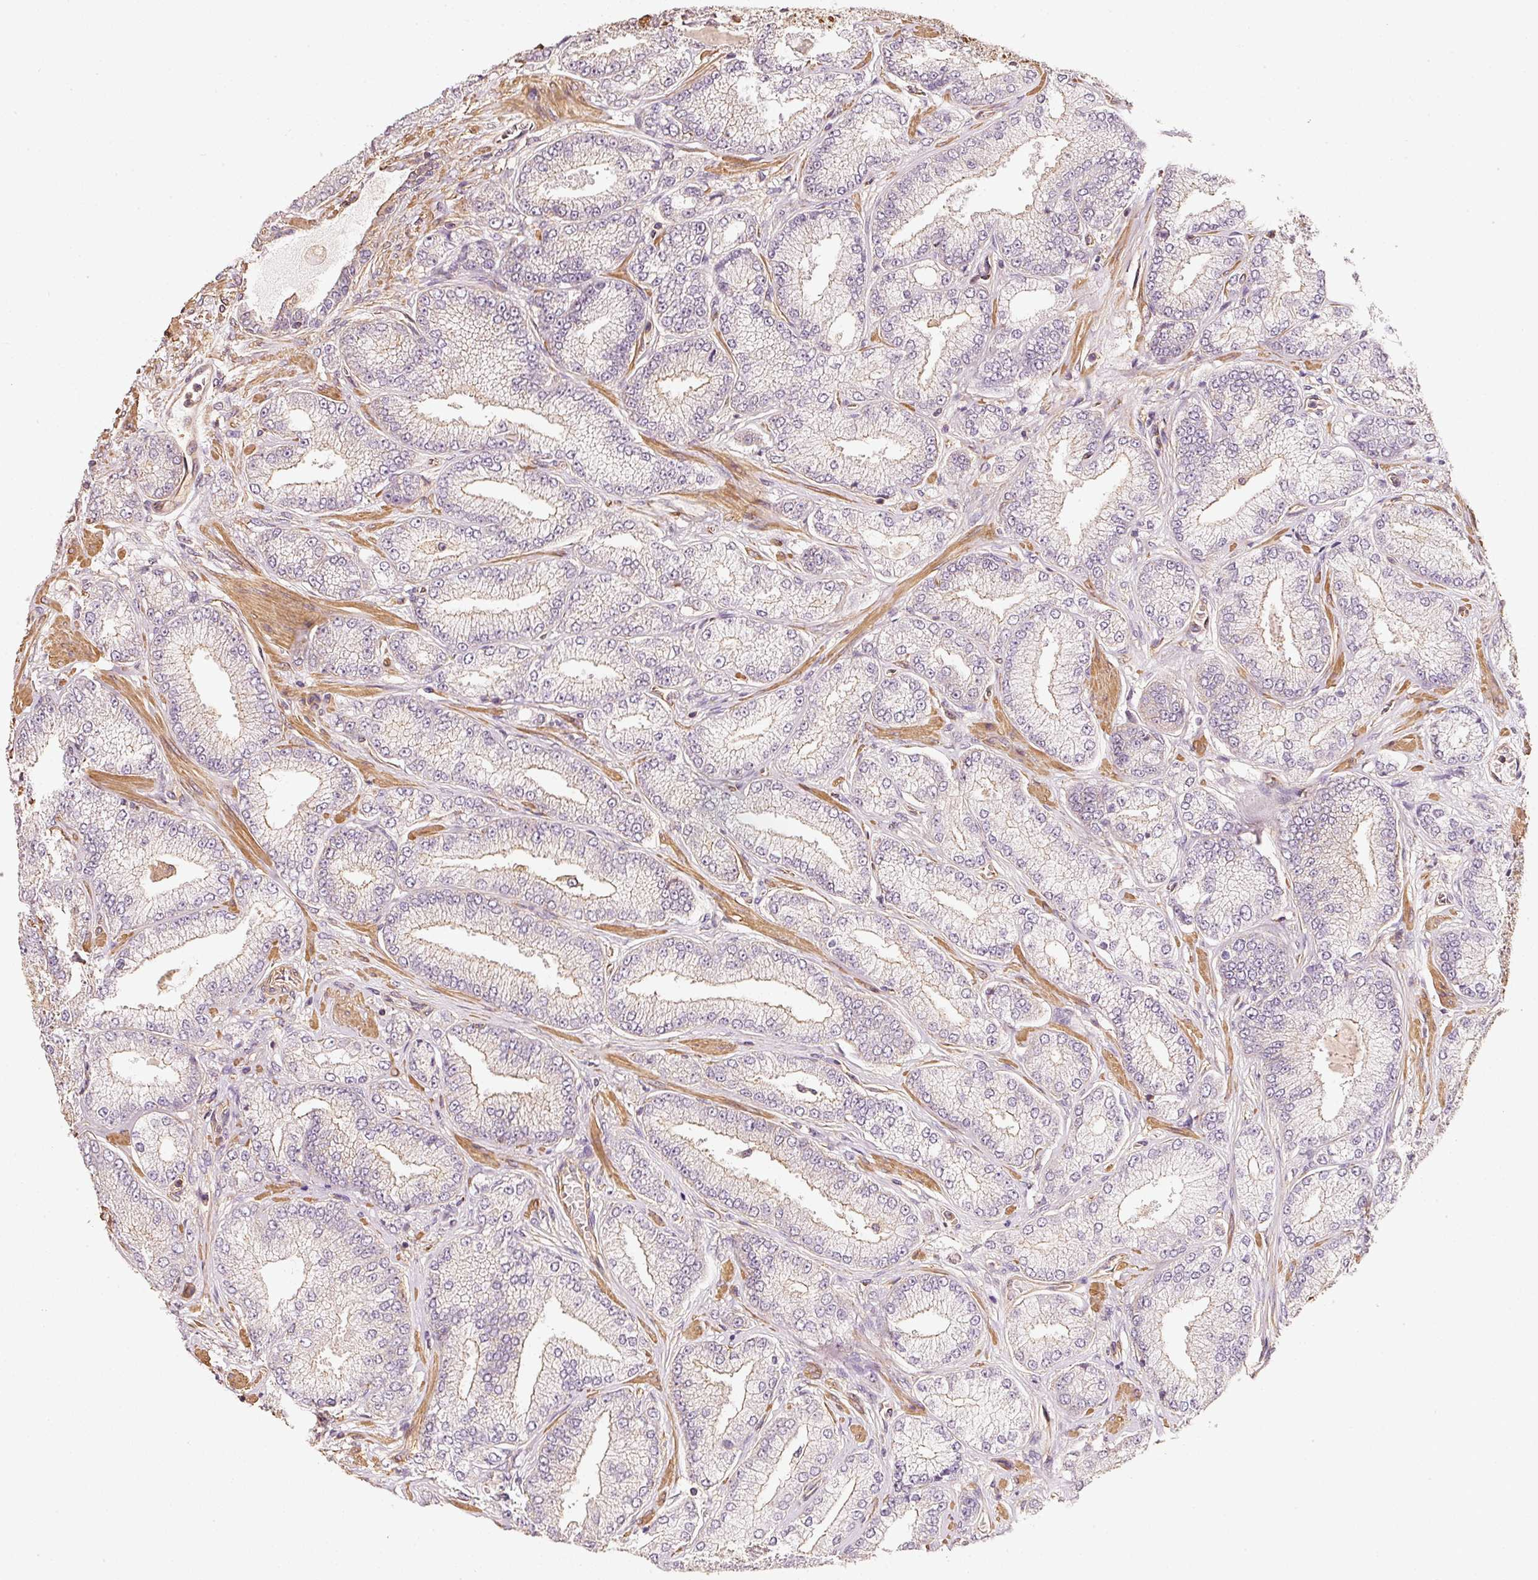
{"staining": {"intensity": "negative", "quantity": "none", "location": "none"}, "tissue": "prostate cancer", "cell_type": "Tumor cells", "image_type": "cancer", "snomed": [{"axis": "morphology", "description": "Adenocarcinoma, High grade"}, {"axis": "topography", "description": "Prostate"}], "caption": "DAB (3,3'-diaminobenzidine) immunohistochemical staining of prostate high-grade adenocarcinoma reveals no significant staining in tumor cells.", "gene": "CEP95", "patient": {"sex": "male", "age": 68}}